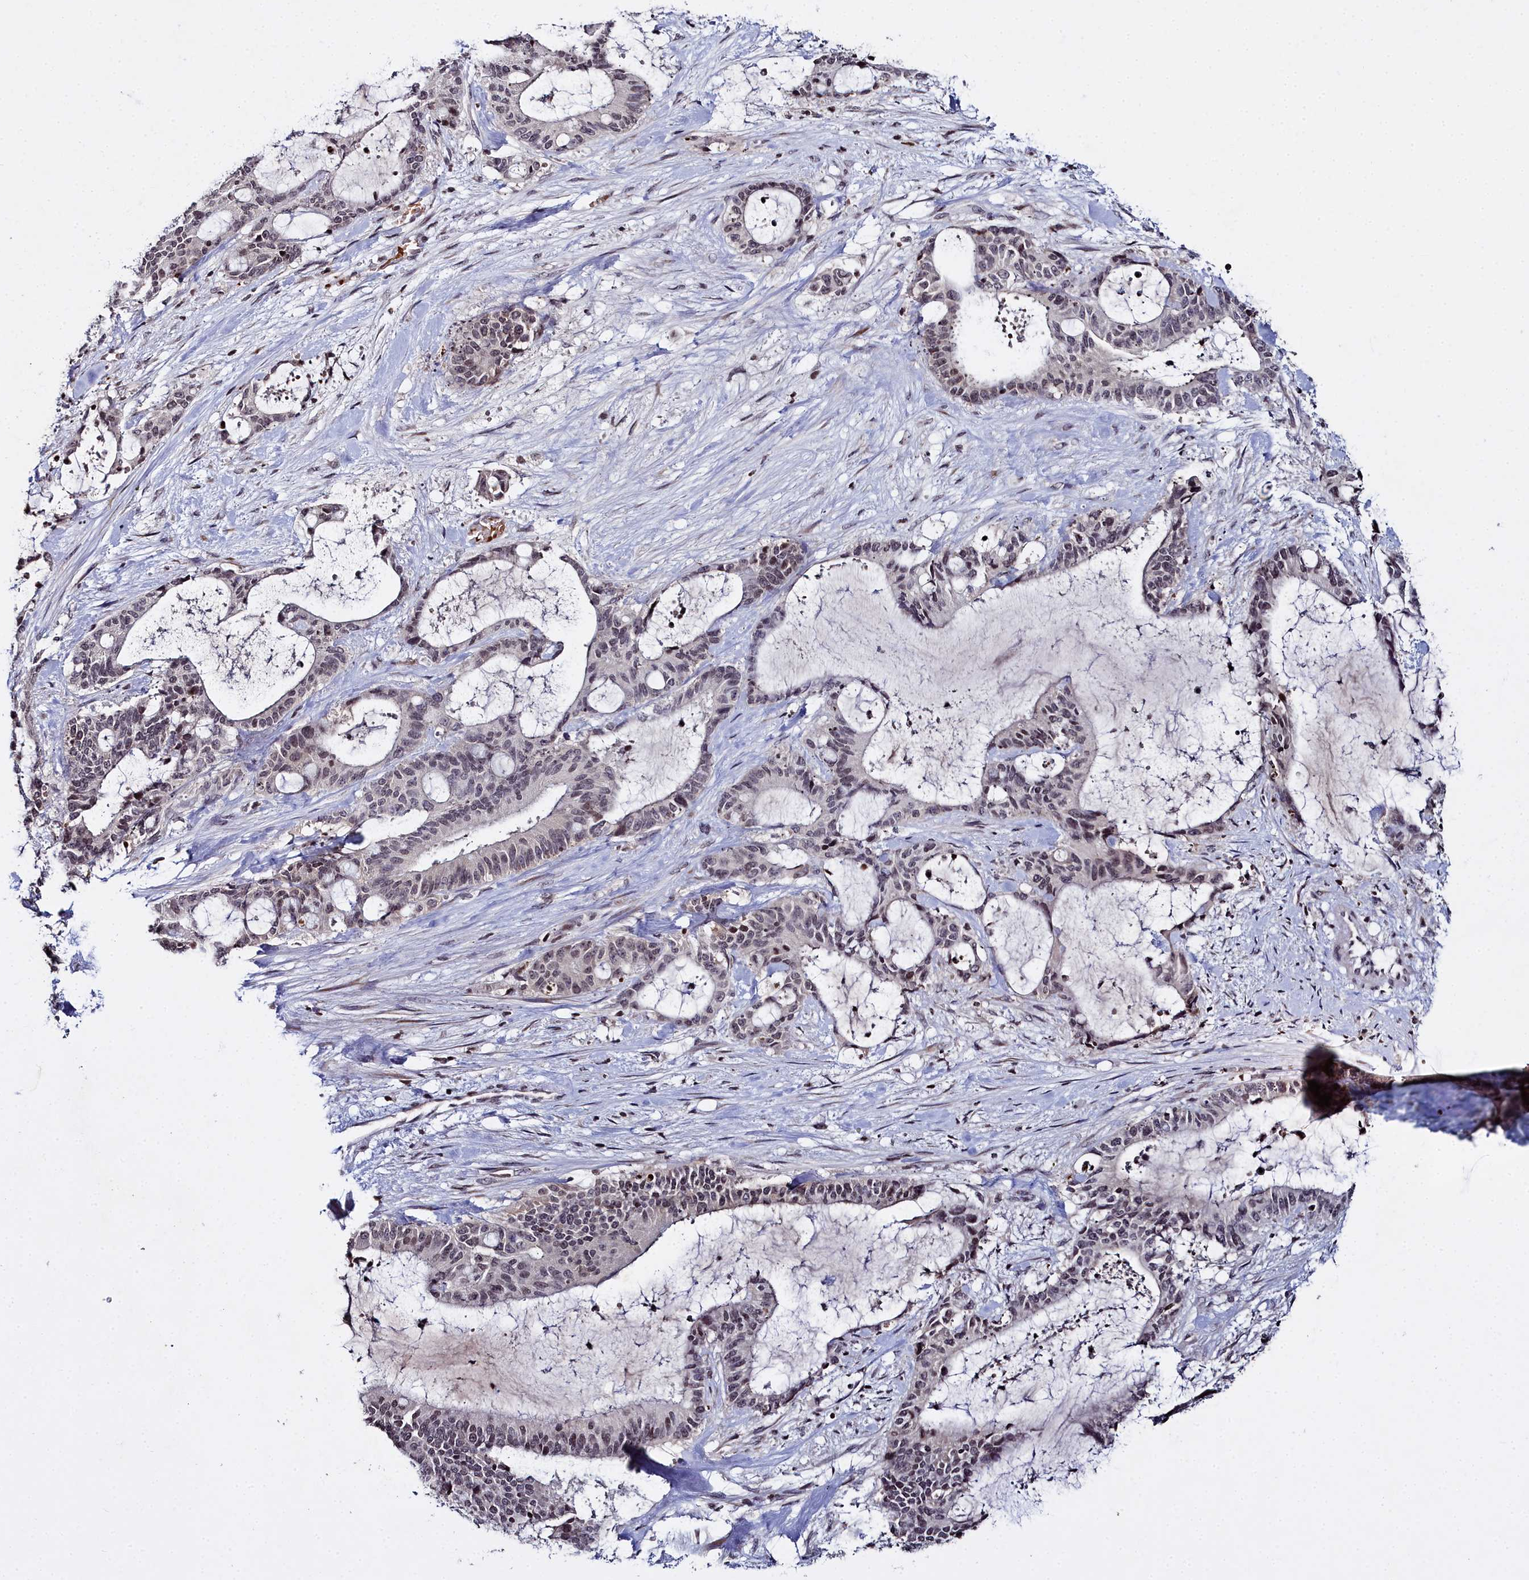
{"staining": {"intensity": "negative", "quantity": "none", "location": "none"}, "tissue": "liver cancer", "cell_type": "Tumor cells", "image_type": "cancer", "snomed": [{"axis": "morphology", "description": "Normal tissue, NOS"}, {"axis": "morphology", "description": "Cholangiocarcinoma"}, {"axis": "topography", "description": "Liver"}, {"axis": "topography", "description": "Peripheral nerve tissue"}], "caption": "DAB (3,3'-diaminobenzidine) immunohistochemical staining of human cholangiocarcinoma (liver) demonstrates no significant staining in tumor cells.", "gene": "FZD4", "patient": {"sex": "female", "age": 73}}